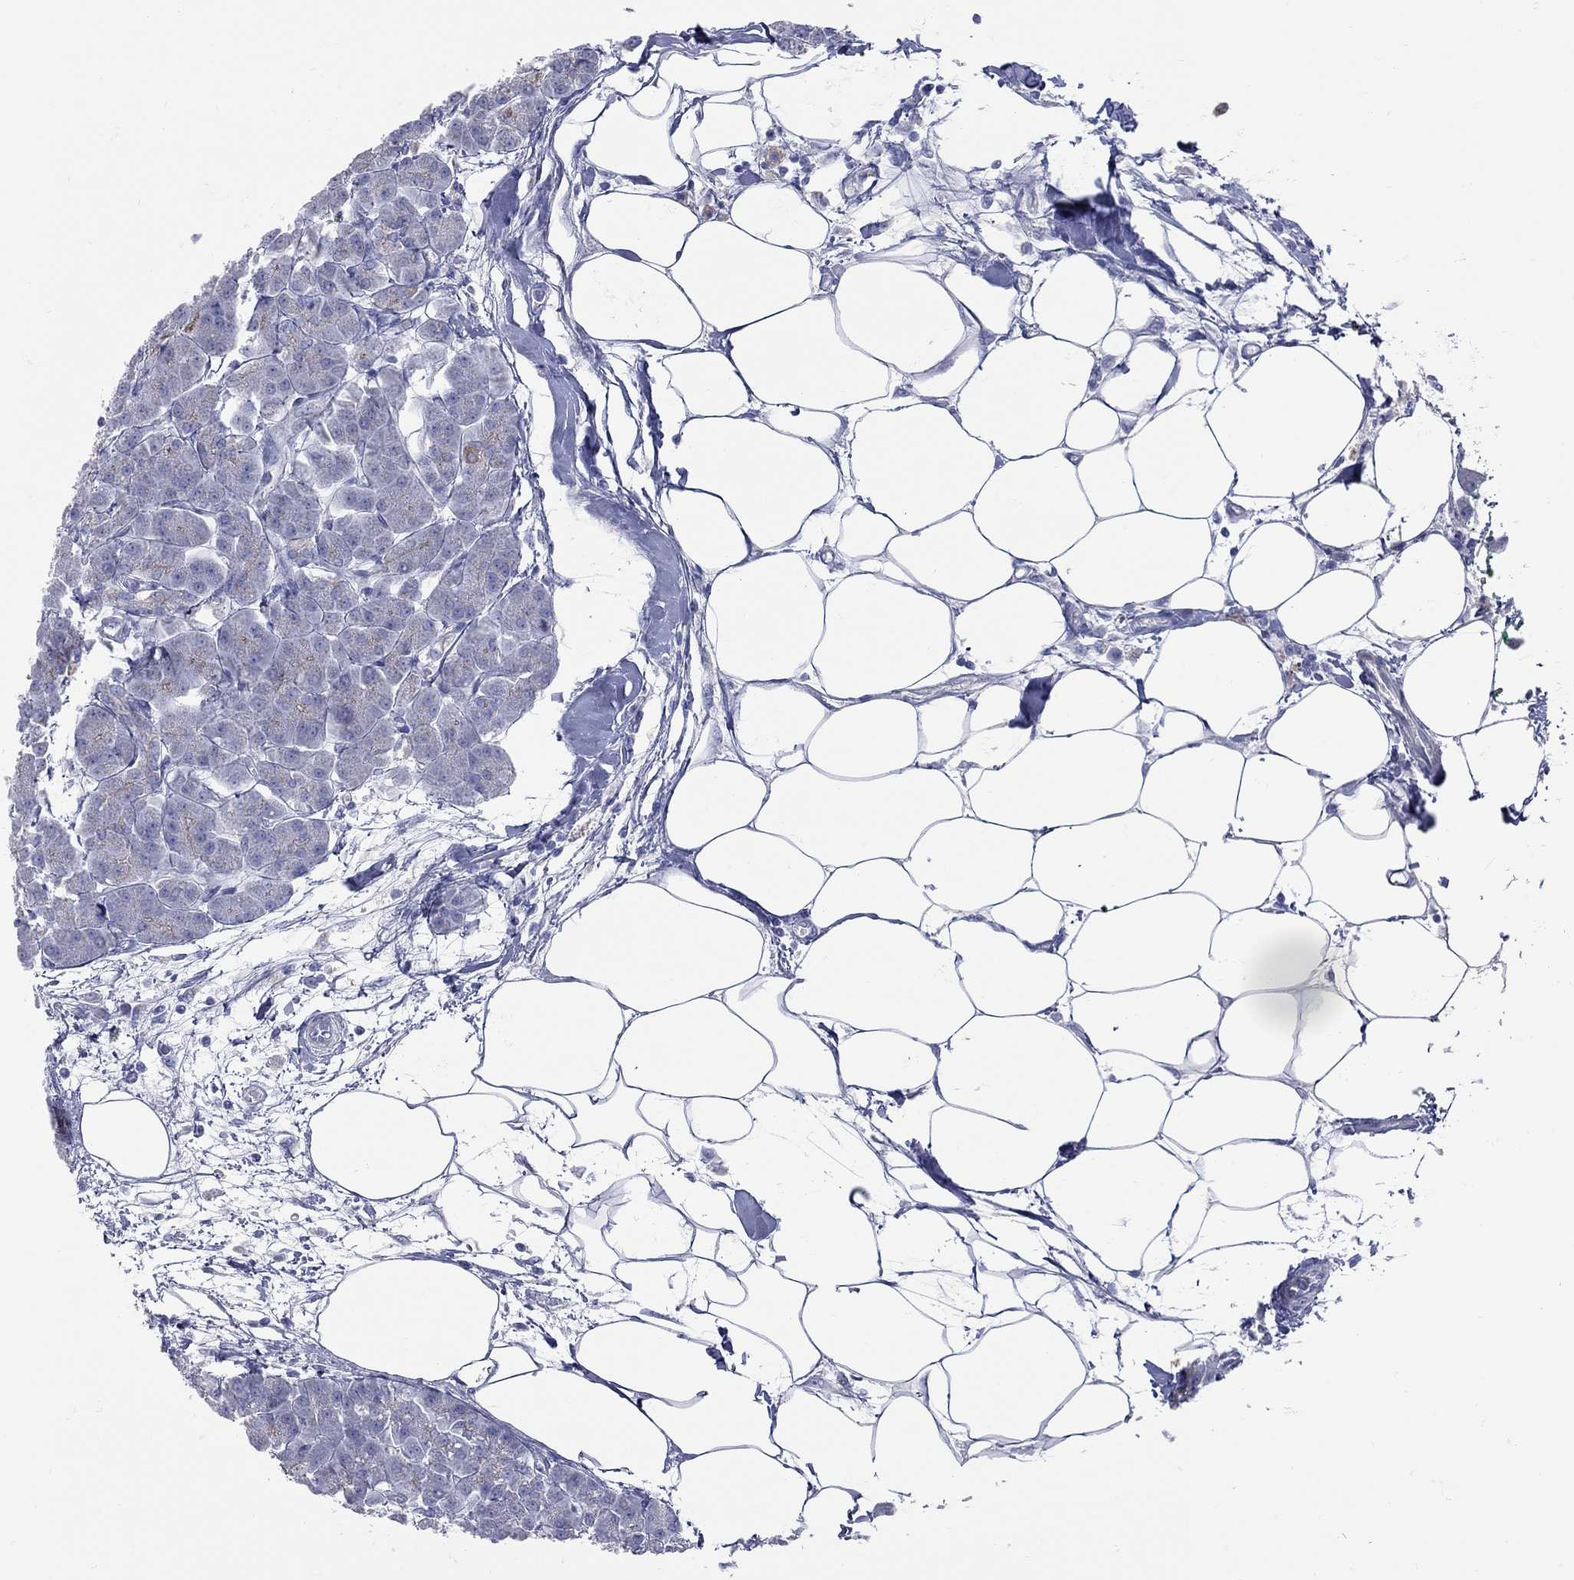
{"staining": {"intensity": "negative", "quantity": "none", "location": "none"}, "tissue": "pancreas", "cell_type": "Exocrine glandular cells", "image_type": "normal", "snomed": [{"axis": "morphology", "description": "Normal tissue, NOS"}, {"axis": "topography", "description": "Adipose tissue"}, {"axis": "topography", "description": "Pancreas"}, {"axis": "topography", "description": "Peripheral nerve tissue"}], "caption": "Micrograph shows no protein positivity in exocrine glandular cells of normal pancreas. (DAB (3,3'-diaminobenzidine) immunohistochemistry (IHC), high magnification).", "gene": "PDZD3", "patient": {"sex": "female", "age": 58}}